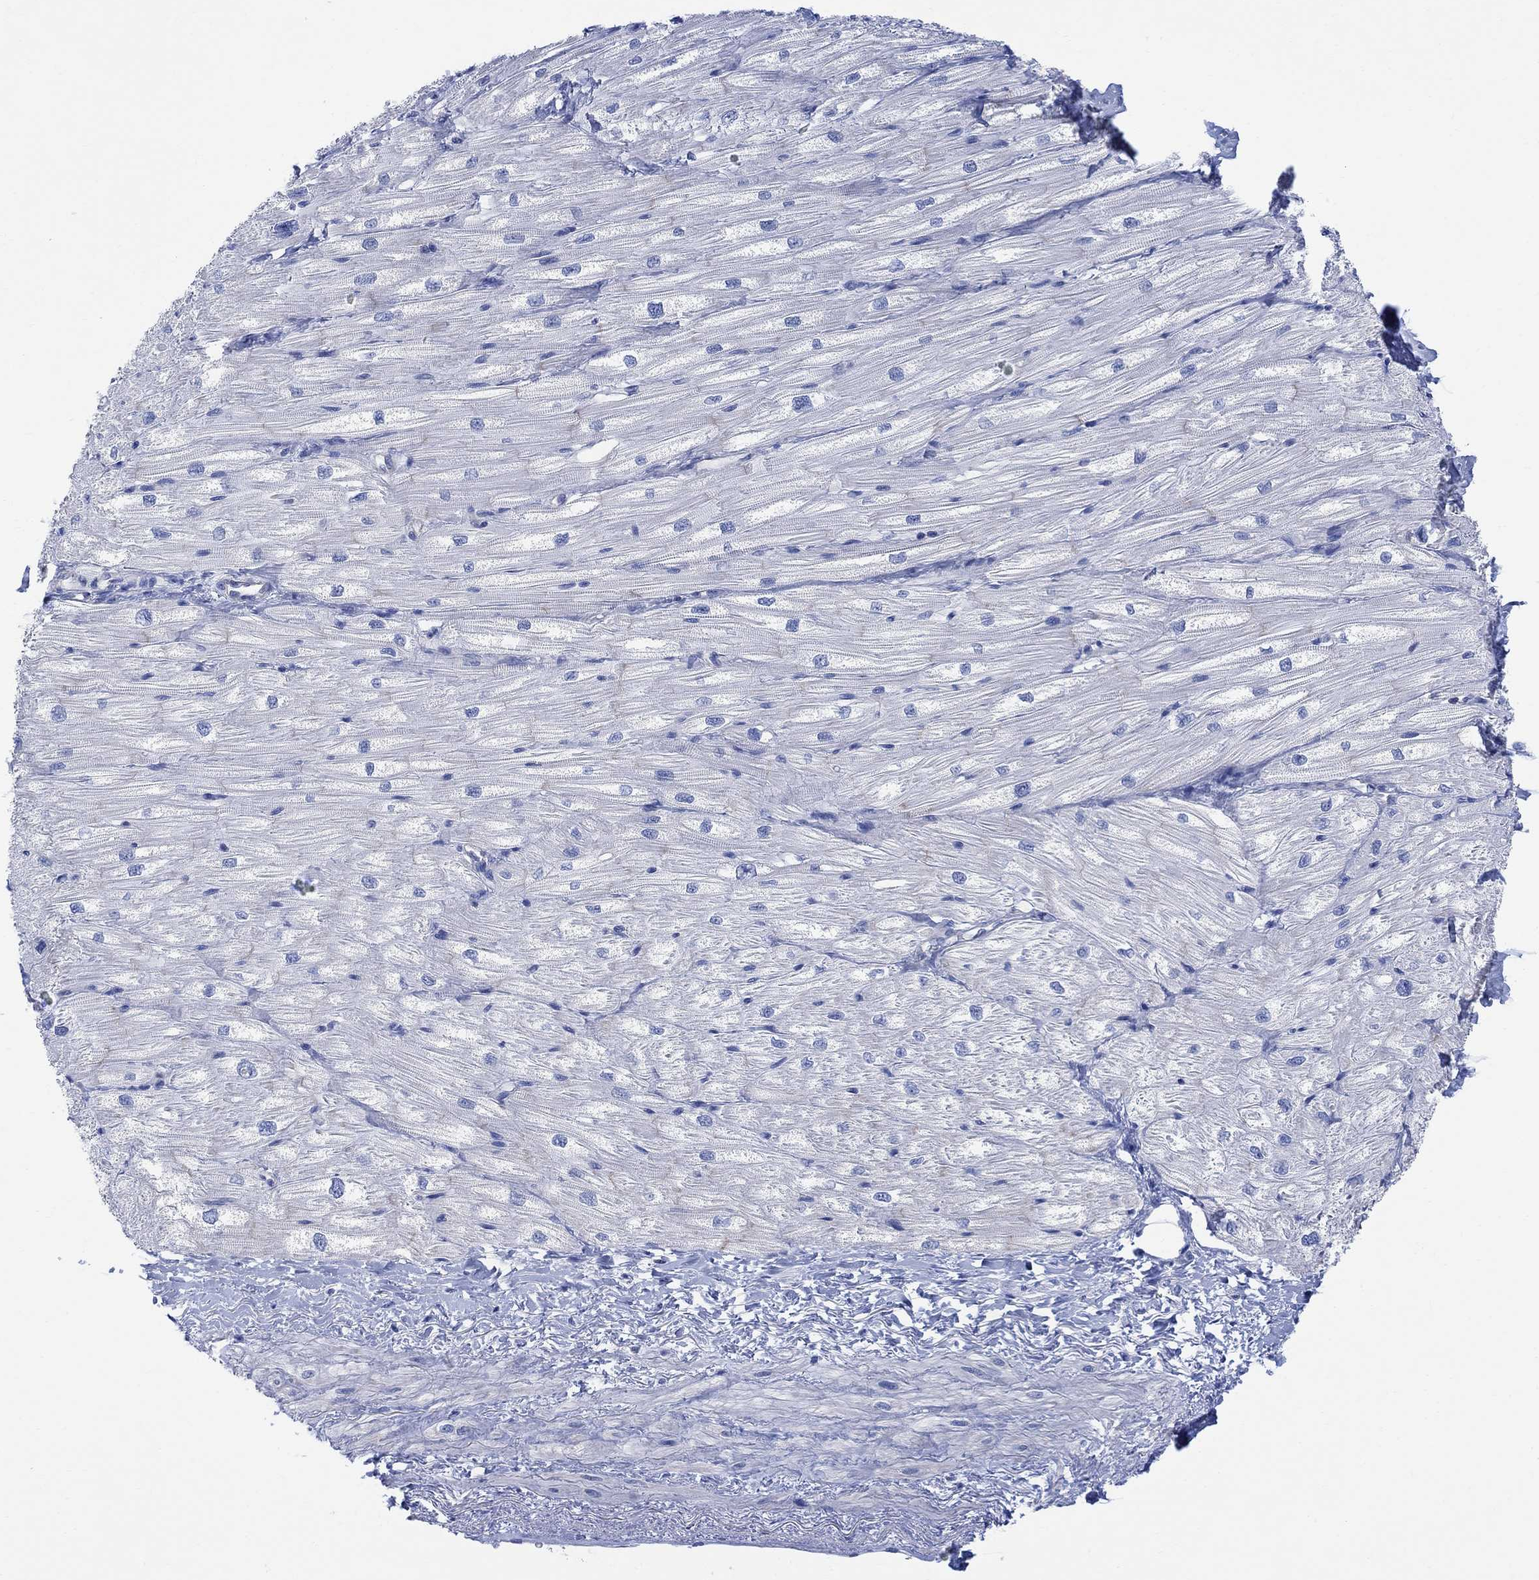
{"staining": {"intensity": "negative", "quantity": "none", "location": "none"}, "tissue": "heart muscle", "cell_type": "Cardiomyocytes", "image_type": "normal", "snomed": [{"axis": "morphology", "description": "Normal tissue, NOS"}, {"axis": "topography", "description": "Heart"}], "caption": "The IHC photomicrograph has no significant expression in cardiomyocytes of heart muscle. (DAB (3,3'-diaminobenzidine) IHC, high magnification).", "gene": "GBP5", "patient": {"sex": "male", "age": 57}}